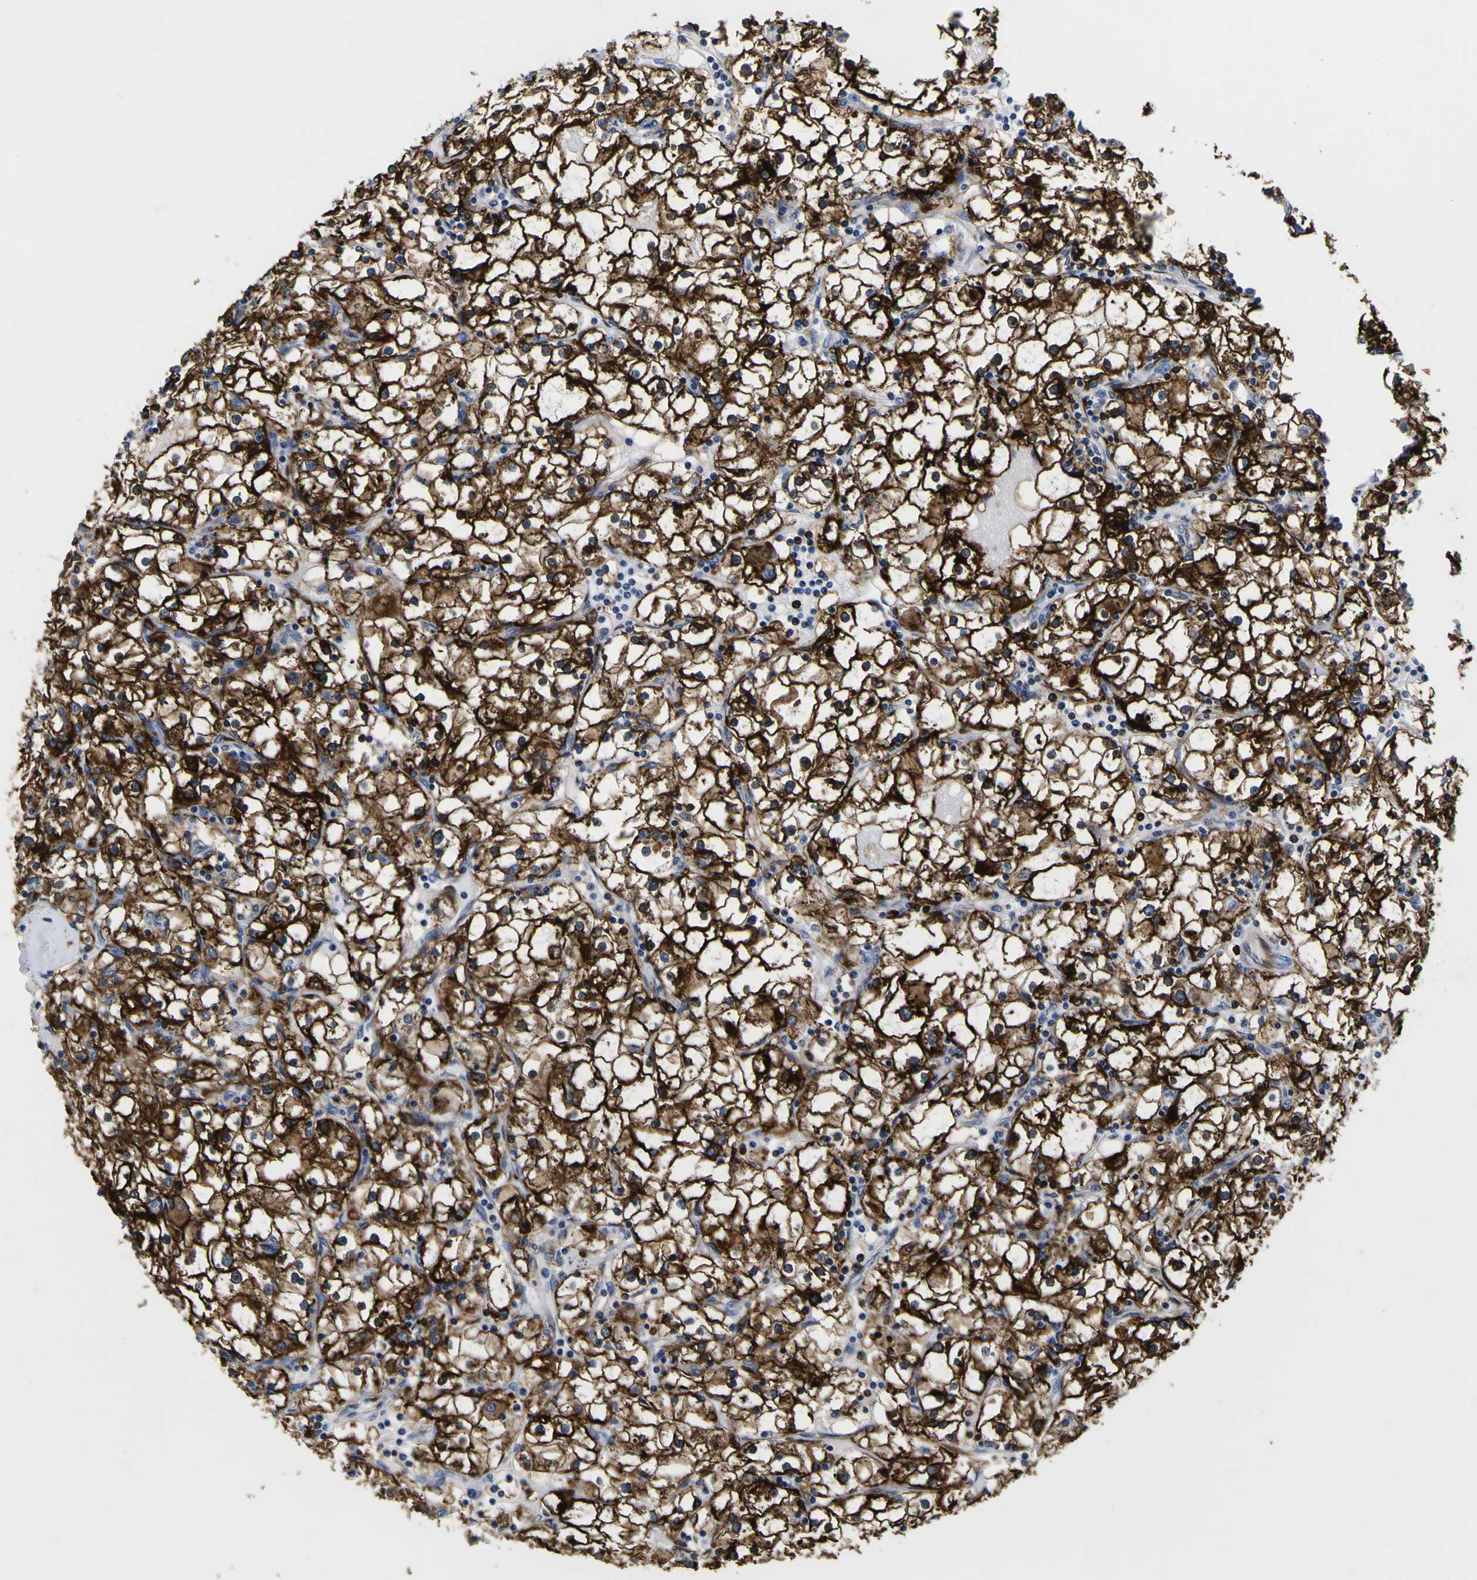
{"staining": {"intensity": "strong", "quantity": ">75%", "location": "cytoplasmic/membranous"}, "tissue": "renal cancer", "cell_type": "Tumor cells", "image_type": "cancer", "snomed": [{"axis": "morphology", "description": "Adenocarcinoma, NOS"}, {"axis": "topography", "description": "Kidney"}], "caption": "Human adenocarcinoma (renal) stained for a protein (brown) exhibits strong cytoplasmic/membranous positive positivity in approximately >75% of tumor cells.", "gene": "SCD", "patient": {"sex": "male", "age": 56}}